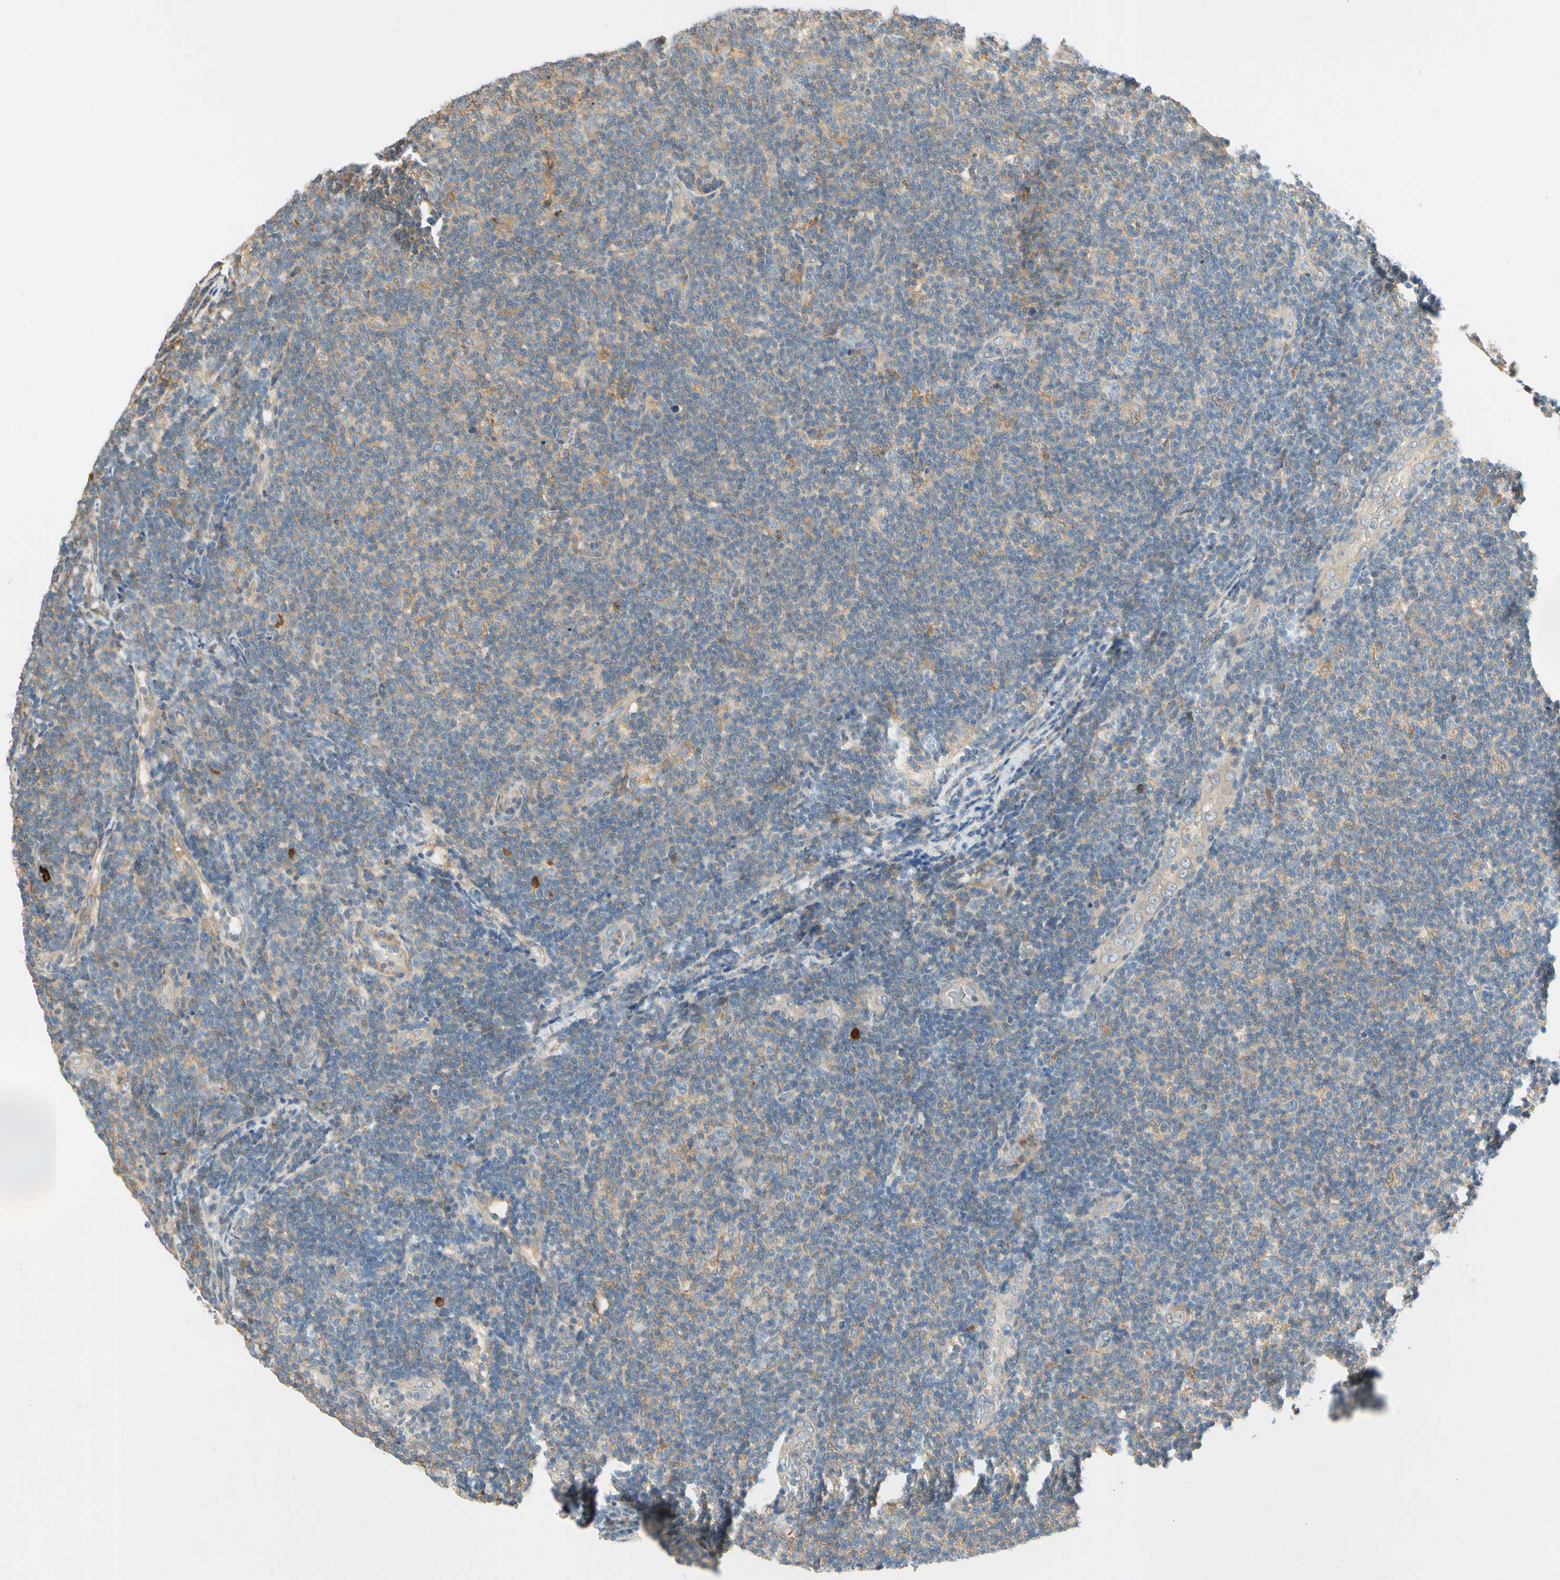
{"staining": {"intensity": "moderate", "quantity": "25%-75%", "location": "cytoplasmic/membranous"}, "tissue": "lymphoma", "cell_type": "Tumor cells", "image_type": "cancer", "snomed": [{"axis": "morphology", "description": "Malignant lymphoma, non-Hodgkin's type, Low grade"}, {"axis": "topography", "description": "Lymph node"}], "caption": "Approximately 25%-75% of tumor cells in human lymphoma show moderate cytoplasmic/membranous protein positivity as visualized by brown immunohistochemical staining.", "gene": "WIPI1", "patient": {"sex": "male", "age": 83}}